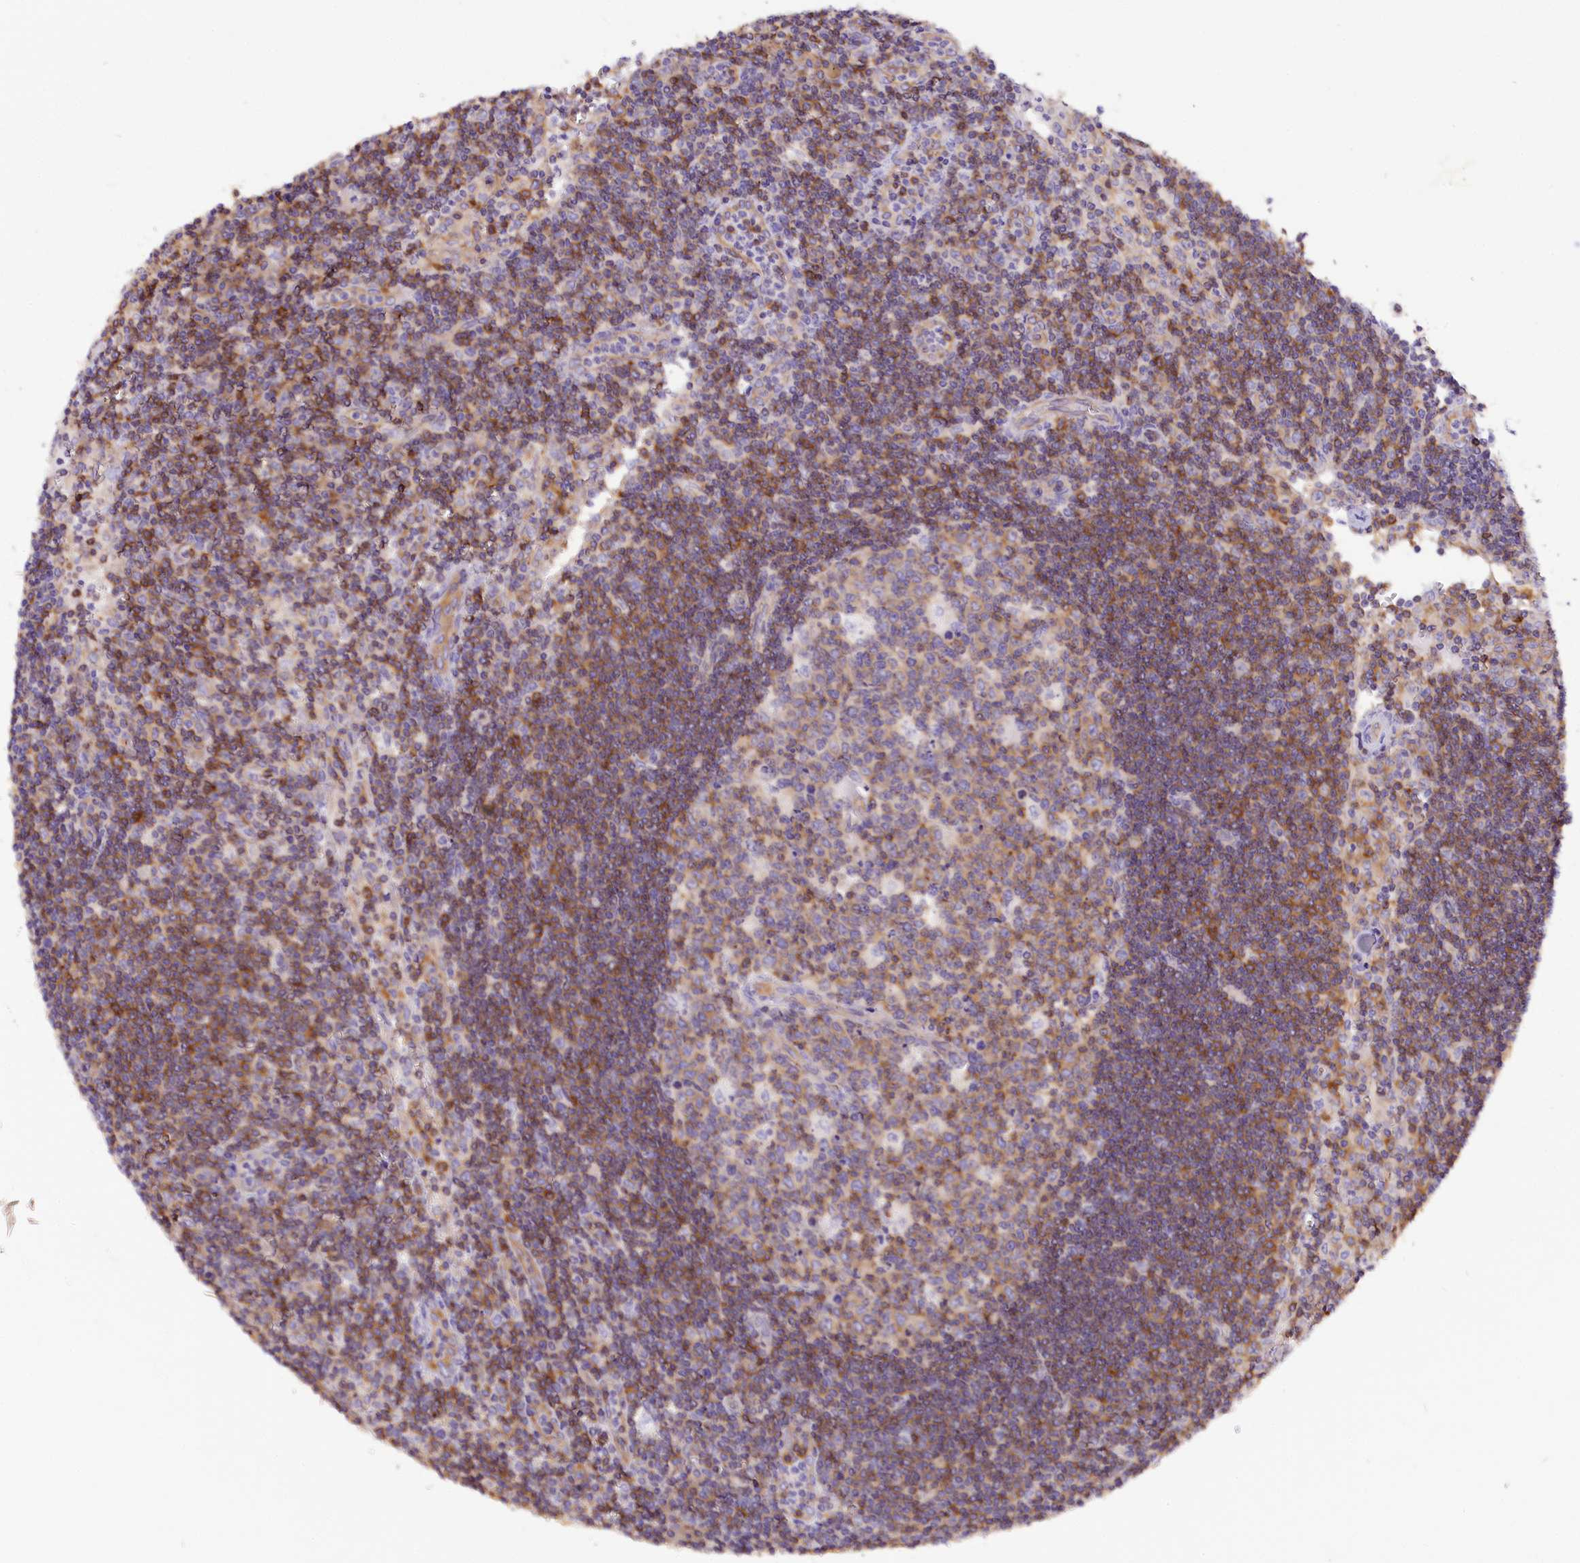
{"staining": {"intensity": "moderate", "quantity": "25%-75%", "location": "cytoplasmic/membranous"}, "tissue": "lymph node", "cell_type": "Germinal center cells", "image_type": "normal", "snomed": [{"axis": "morphology", "description": "Normal tissue, NOS"}, {"axis": "topography", "description": "Lymph node"}], "caption": "Lymph node was stained to show a protein in brown. There is medium levels of moderate cytoplasmic/membranous staining in approximately 25%-75% of germinal center cells. The staining is performed using DAB (3,3'-diaminobenzidine) brown chromogen to label protein expression. The nuclei are counter-stained blue using hematoxylin.", "gene": "FAM193A", "patient": {"sex": "female", "age": 32}}